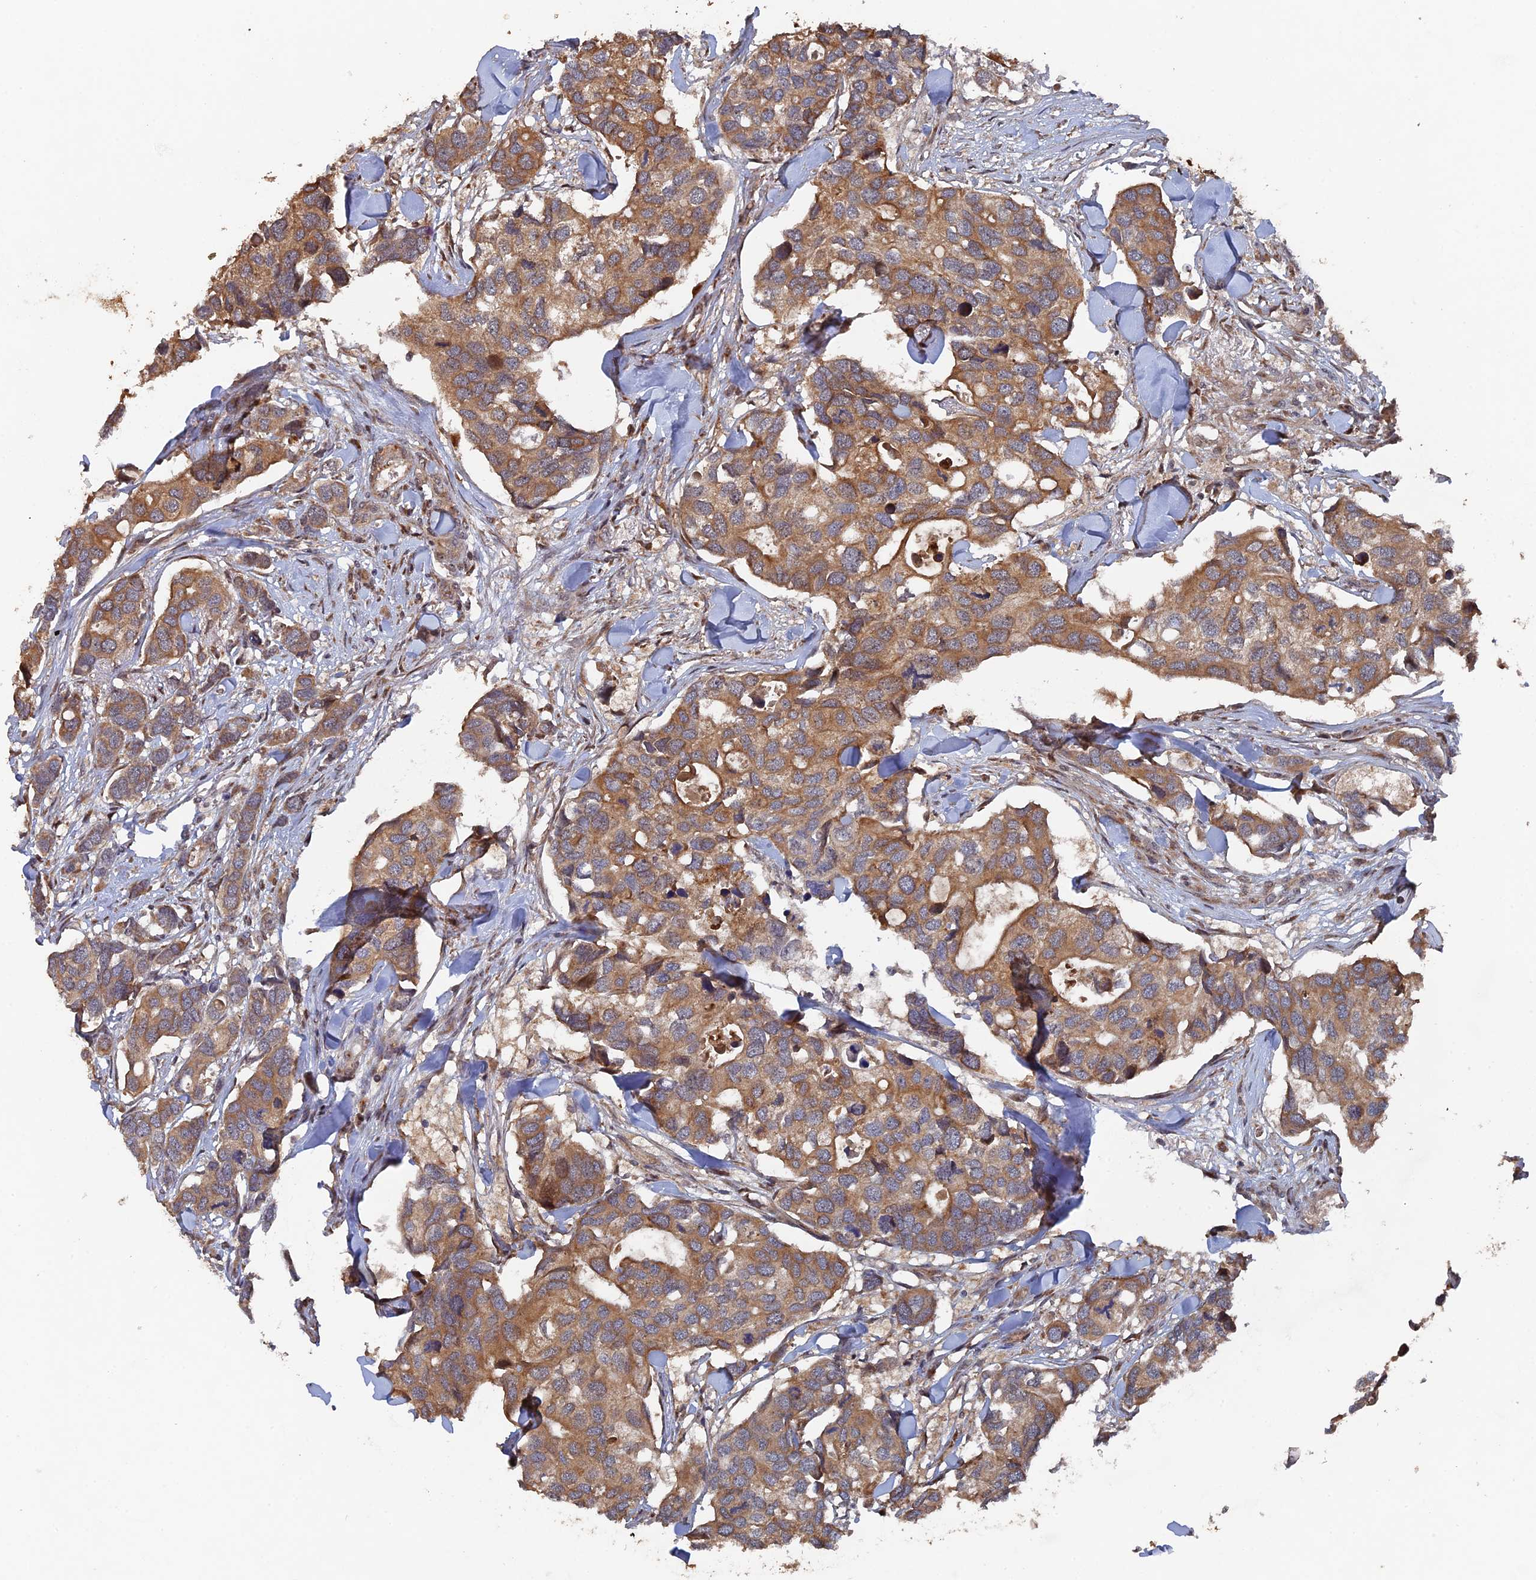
{"staining": {"intensity": "moderate", "quantity": ">75%", "location": "cytoplasmic/membranous"}, "tissue": "breast cancer", "cell_type": "Tumor cells", "image_type": "cancer", "snomed": [{"axis": "morphology", "description": "Duct carcinoma"}, {"axis": "topography", "description": "Breast"}], "caption": "About >75% of tumor cells in breast cancer (invasive ductal carcinoma) demonstrate moderate cytoplasmic/membranous protein expression as visualized by brown immunohistochemical staining.", "gene": "VPS37C", "patient": {"sex": "female", "age": 83}}